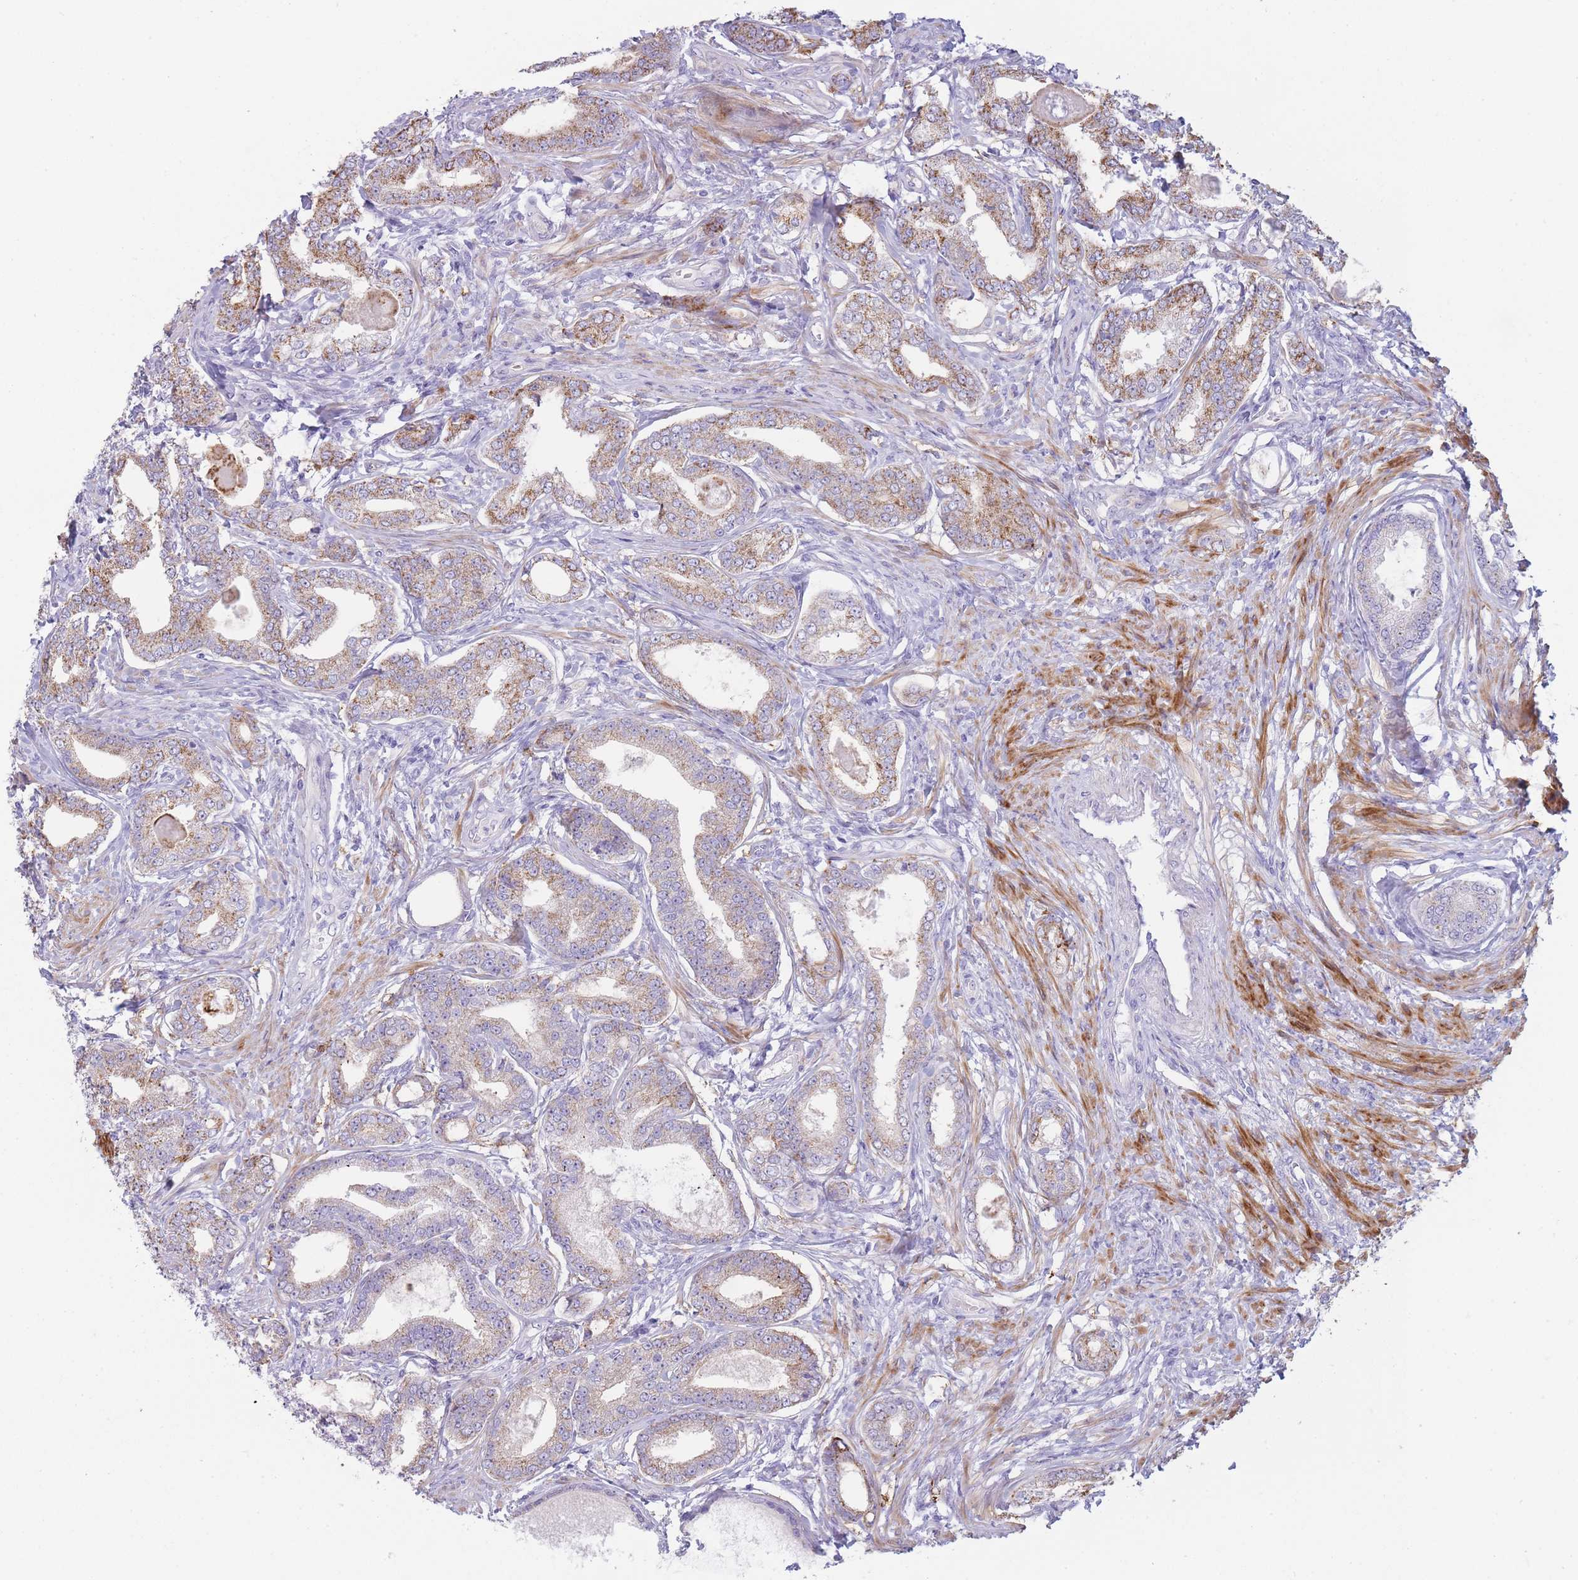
{"staining": {"intensity": "moderate", "quantity": "25%-75%", "location": "cytoplasmic/membranous"}, "tissue": "prostate cancer", "cell_type": "Tumor cells", "image_type": "cancer", "snomed": [{"axis": "morphology", "description": "Adenocarcinoma, High grade"}, {"axis": "topography", "description": "Prostate"}], "caption": "Immunohistochemistry micrograph of human prostate high-grade adenocarcinoma stained for a protein (brown), which reveals medium levels of moderate cytoplasmic/membranous expression in about 25%-75% of tumor cells.", "gene": "UTP14A", "patient": {"sex": "male", "age": 69}}